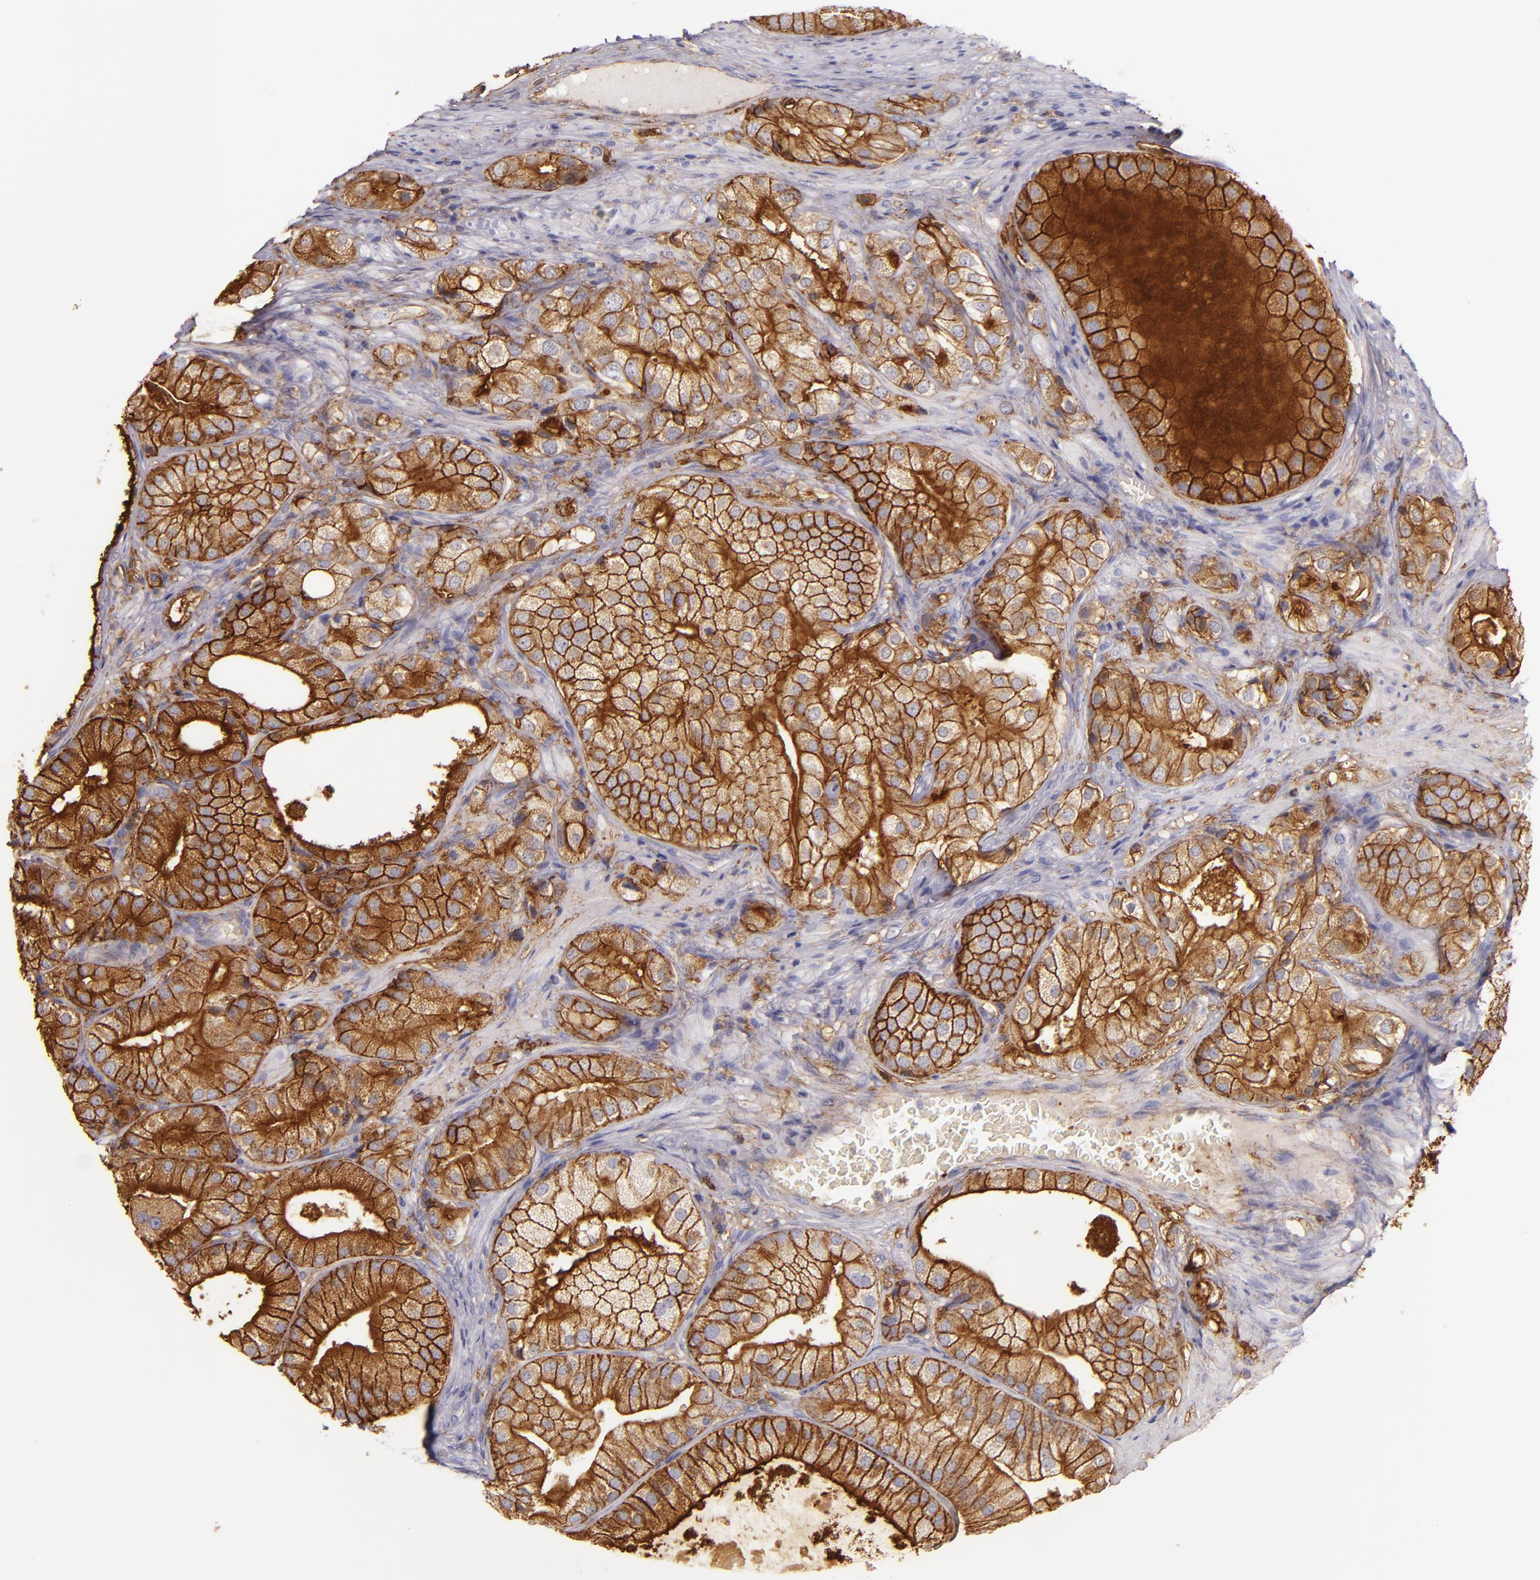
{"staining": {"intensity": "strong", "quantity": ">75%", "location": "cytoplasmic/membranous"}, "tissue": "prostate cancer", "cell_type": "Tumor cells", "image_type": "cancer", "snomed": [{"axis": "morphology", "description": "Adenocarcinoma, Low grade"}, {"axis": "topography", "description": "Prostate"}], "caption": "The histopathology image shows immunohistochemical staining of prostate cancer. There is strong cytoplasmic/membranous expression is present in about >75% of tumor cells.", "gene": "CD9", "patient": {"sex": "male", "age": 69}}